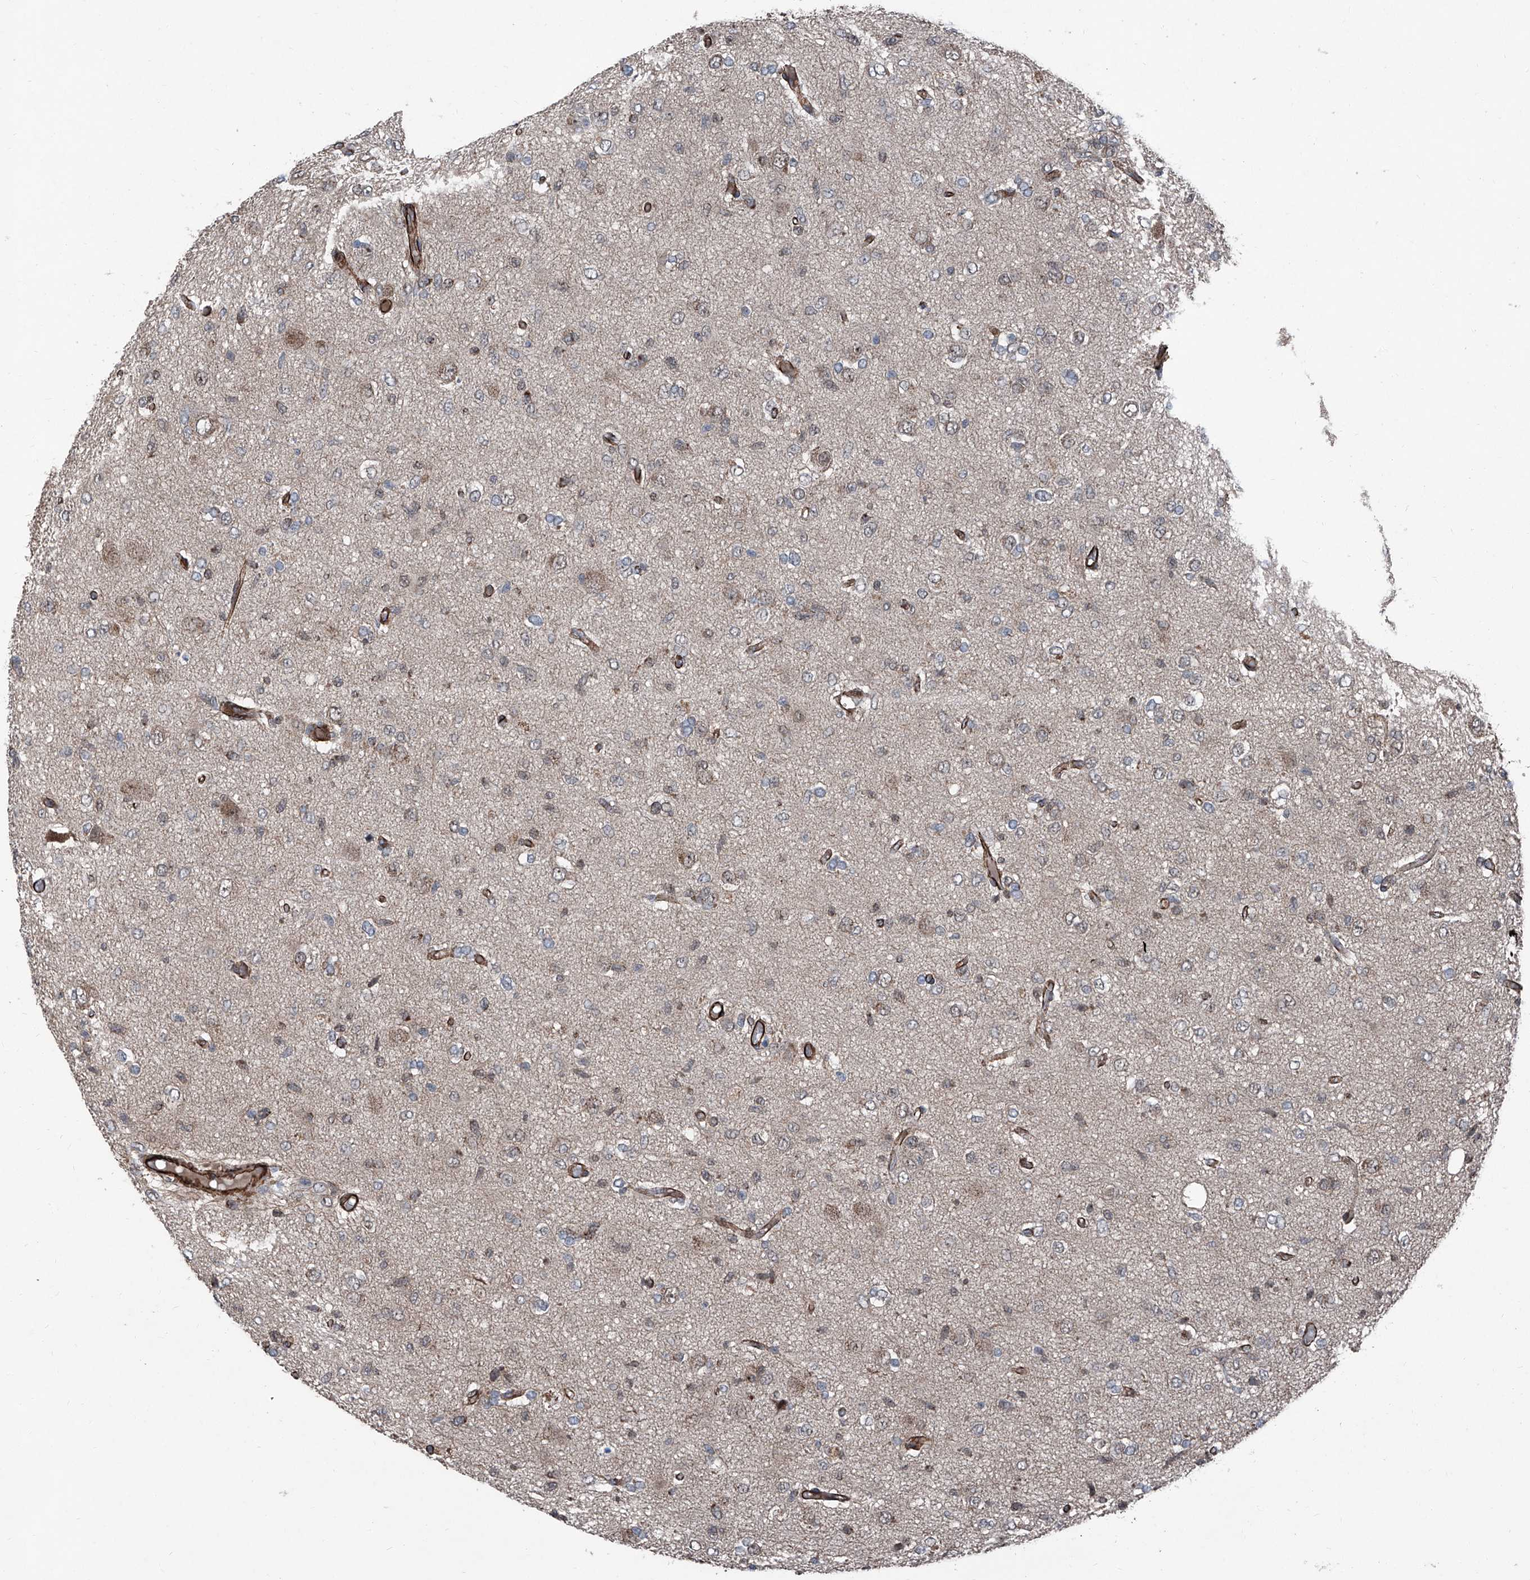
{"staining": {"intensity": "negative", "quantity": "none", "location": "none"}, "tissue": "glioma", "cell_type": "Tumor cells", "image_type": "cancer", "snomed": [{"axis": "morphology", "description": "Glioma, malignant, High grade"}, {"axis": "topography", "description": "Brain"}], "caption": "Protein analysis of malignant high-grade glioma shows no significant staining in tumor cells.", "gene": "COA7", "patient": {"sex": "female", "age": 59}}